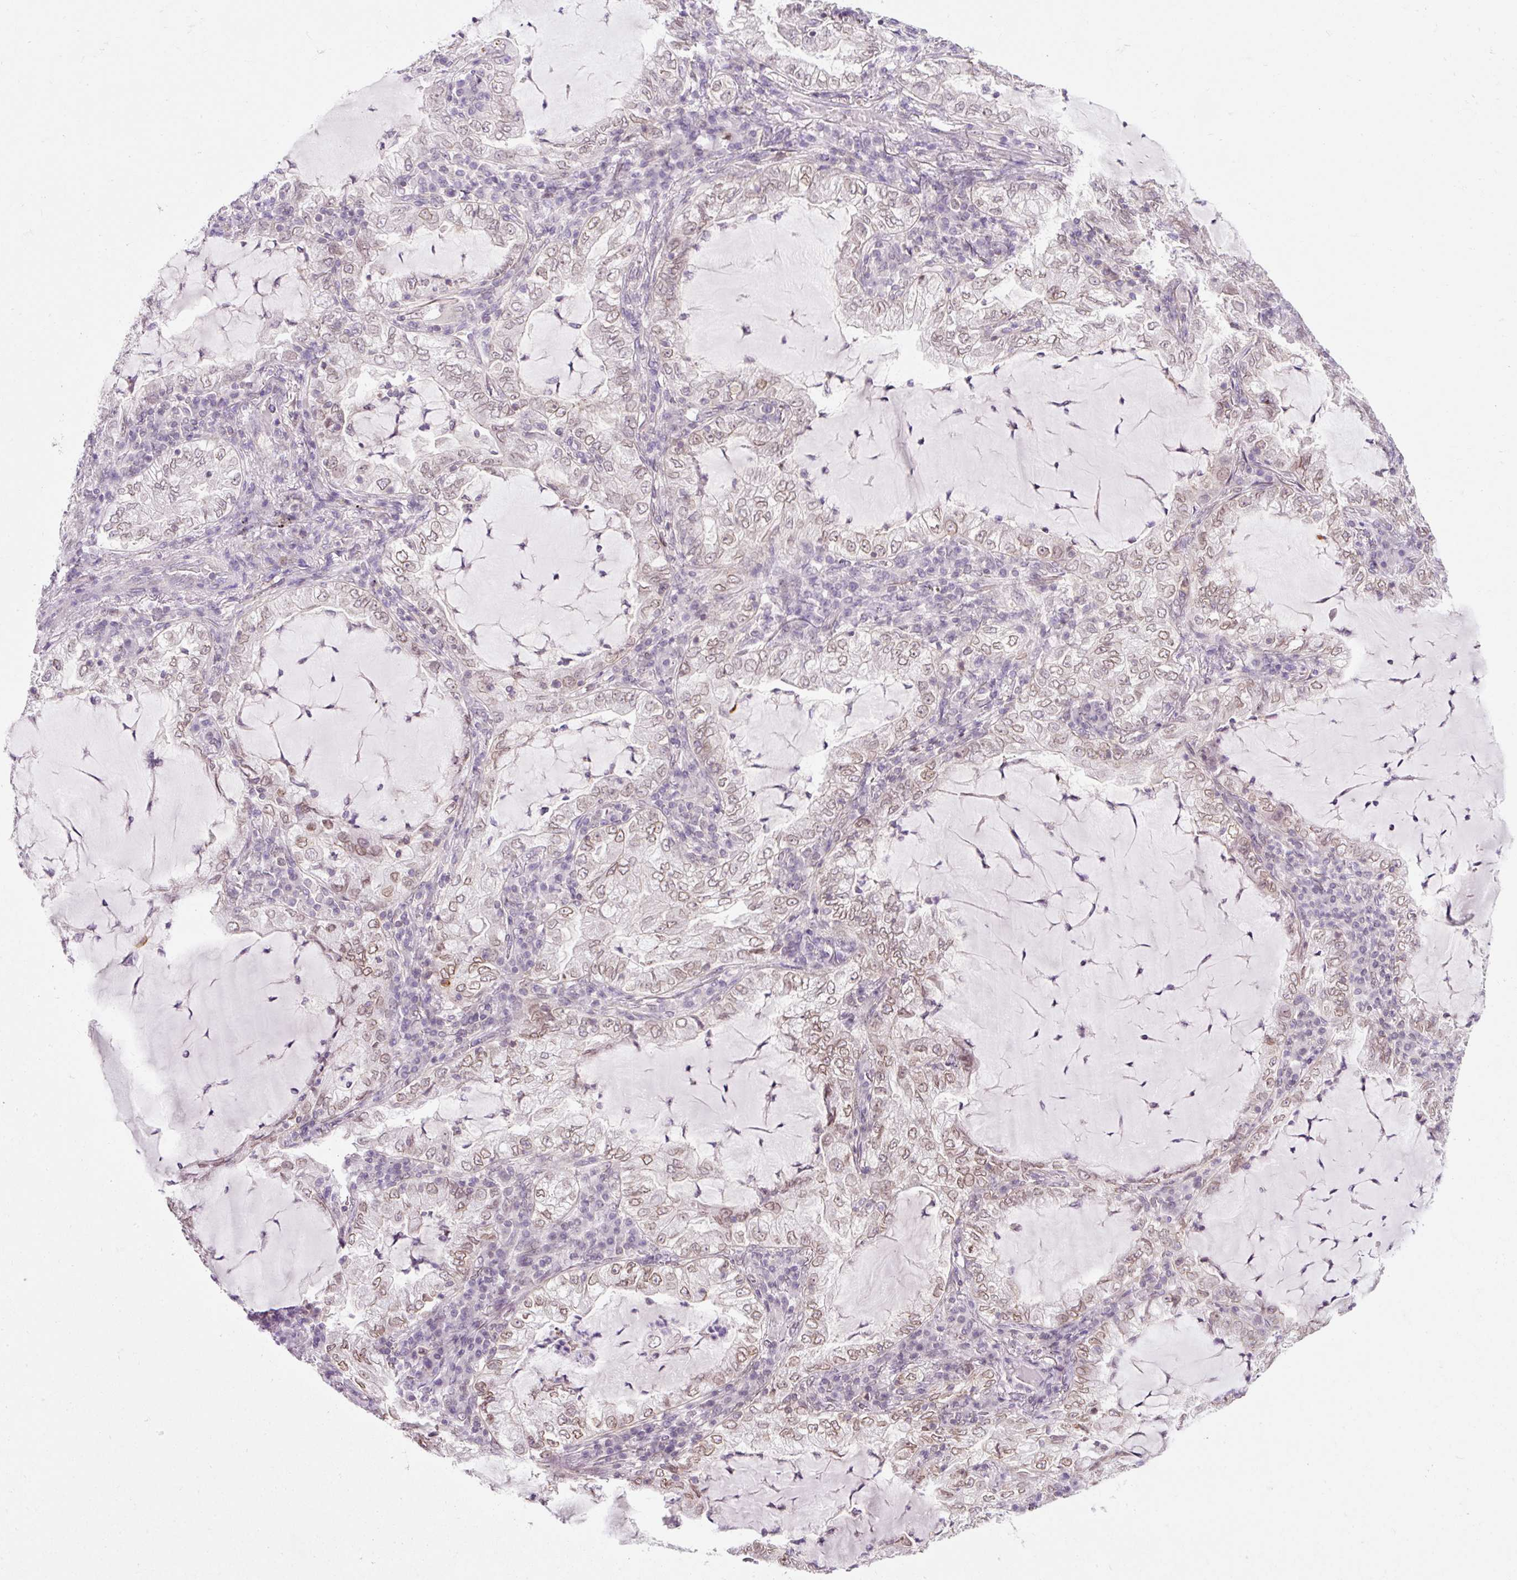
{"staining": {"intensity": "weak", "quantity": ">75%", "location": "cytoplasmic/membranous,nuclear"}, "tissue": "lung cancer", "cell_type": "Tumor cells", "image_type": "cancer", "snomed": [{"axis": "morphology", "description": "Adenocarcinoma, NOS"}, {"axis": "topography", "description": "Lung"}], "caption": "High-magnification brightfield microscopy of adenocarcinoma (lung) stained with DAB (brown) and counterstained with hematoxylin (blue). tumor cells exhibit weak cytoplasmic/membranous and nuclear positivity is identified in approximately>75% of cells.", "gene": "ZNF610", "patient": {"sex": "female", "age": 73}}